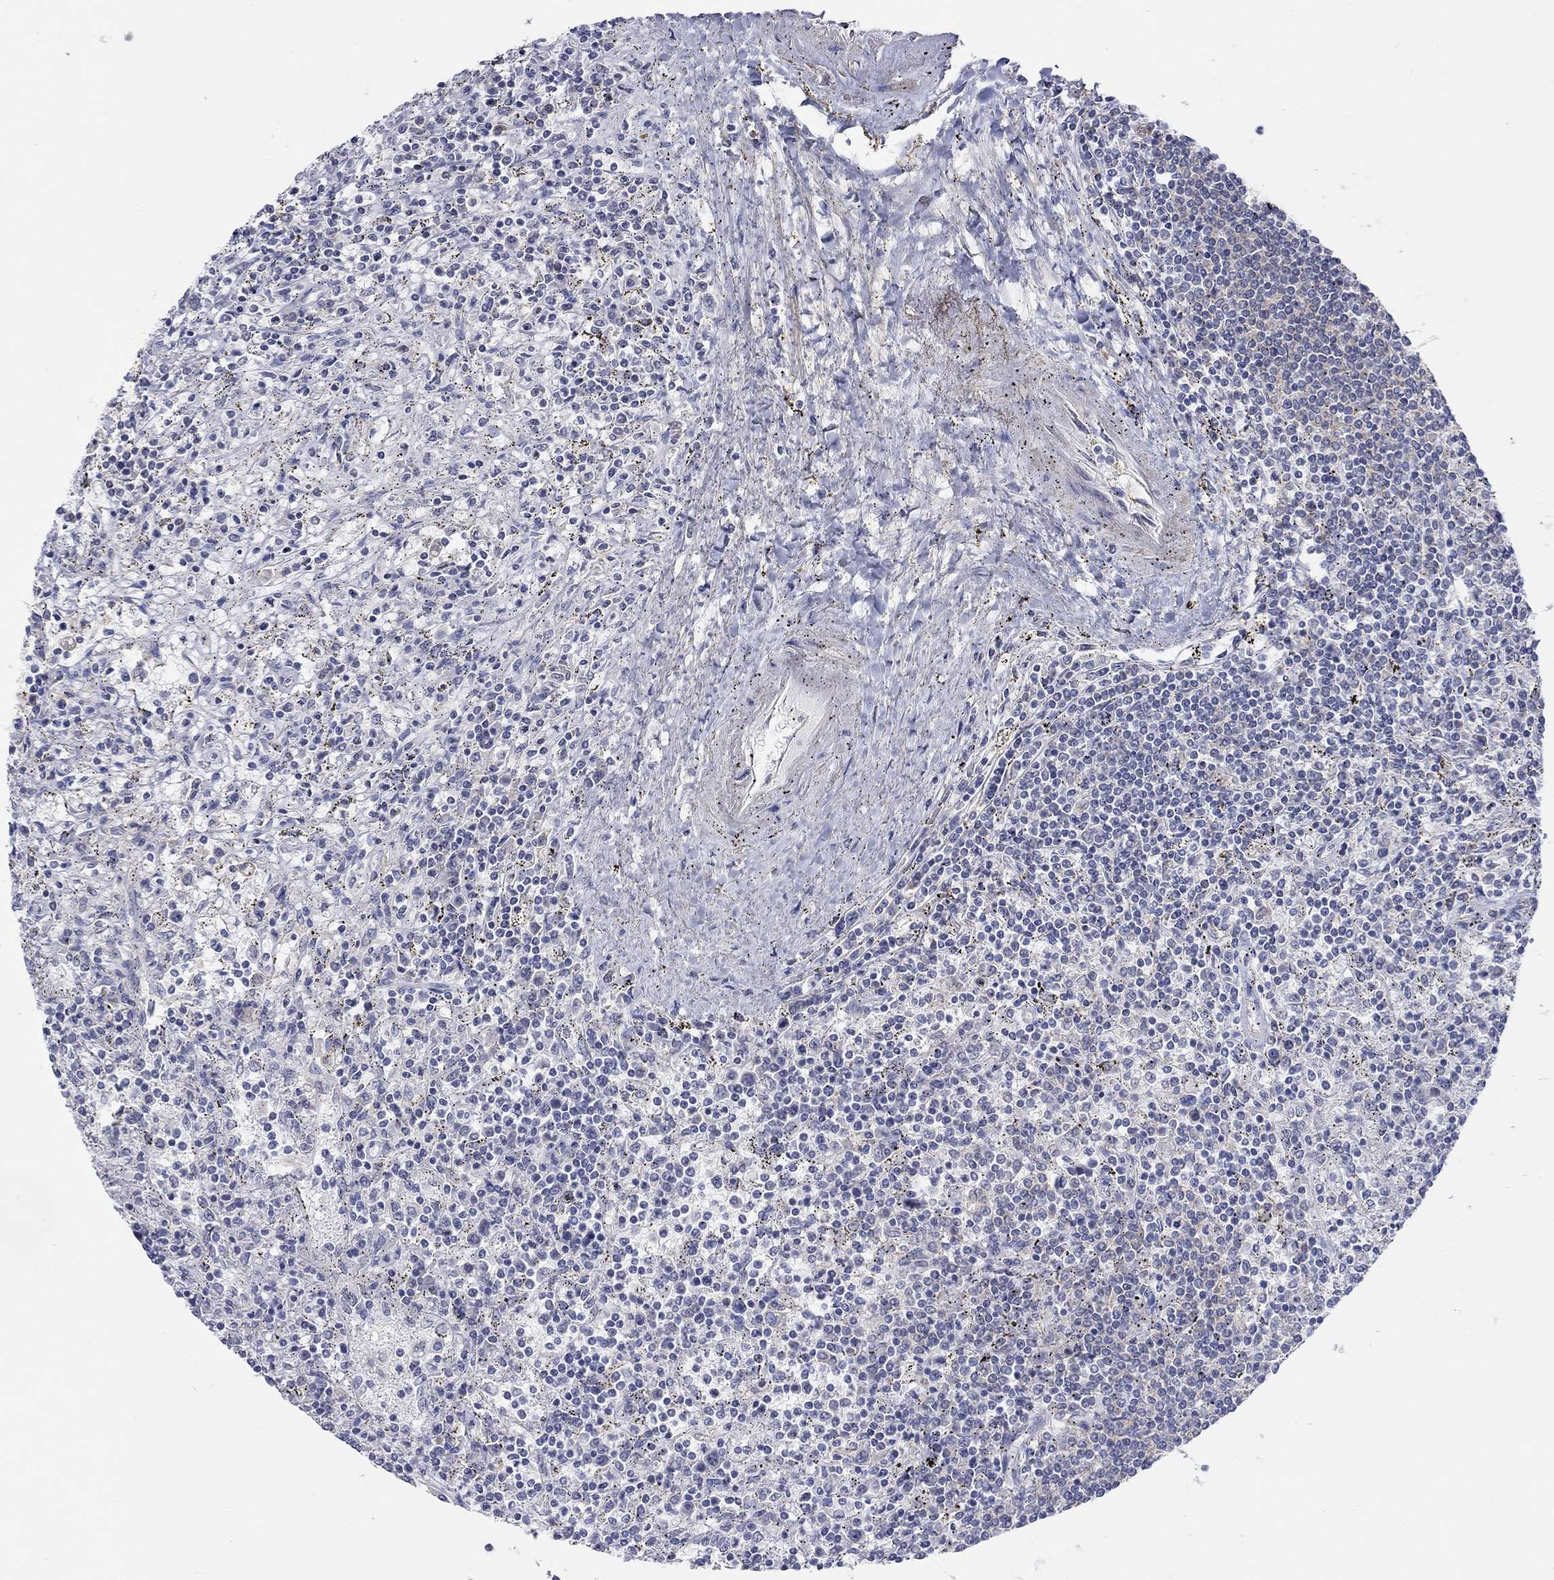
{"staining": {"intensity": "negative", "quantity": "none", "location": "none"}, "tissue": "lymphoma", "cell_type": "Tumor cells", "image_type": "cancer", "snomed": [{"axis": "morphology", "description": "Malignant lymphoma, non-Hodgkin's type, Low grade"}, {"axis": "topography", "description": "Spleen"}], "caption": "Immunohistochemistry photomicrograph of neoplastic tissue: human malignant lymphoma, non-Hodgkin's type (low-grade) stained with DAB (3,3'-diaminobenzidine) exhibits no significant protein expression in tumor cells.", "gene": "PCDHGA10", "patient": {"sex": "male", "age": 62}}